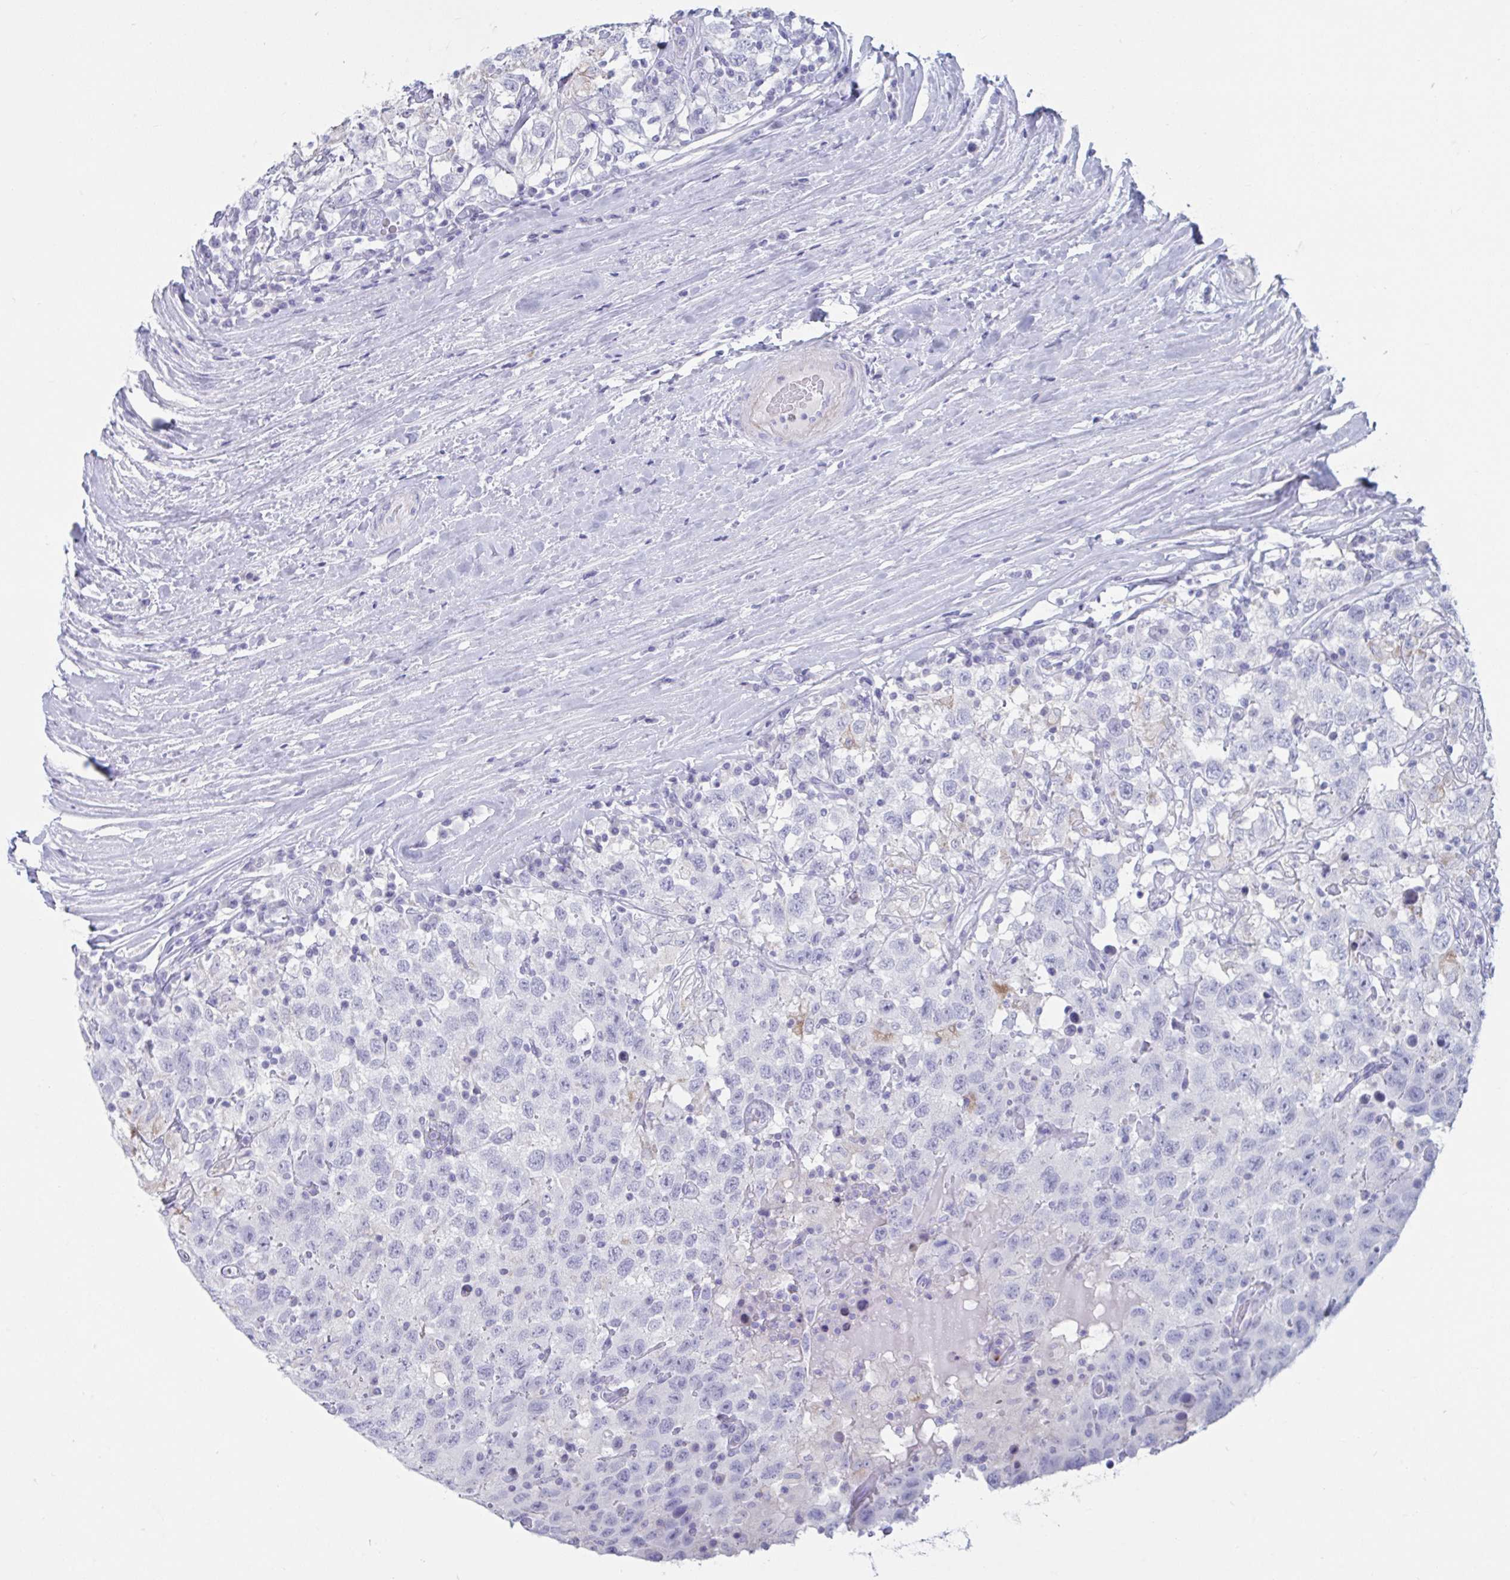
{"staining": {"intensity": "negative", "quantity": "none", "location": "none"}, "tissue": "testis cancer", "cell_type": "Tumor cells", "image_type": "cancer", "snomed": [{"axis": "morphology", "description": "Seminoma, NOS"}, {"axis": "topography", "description": "Testis"}], "caption": "High magnification brightfield microscopy of seminoma (testis) stained with DAB (3,3'-diaminobenzidine) (brown) and counterstained with hematoxylin (blue): tumor cells show no significant staining. (Stains: DAB (3,3'-diaminobenzidine) IHC with hematoxylin counter stain, Microscopy: brightfield microscopy at high magnification).", "gene": "CYP4F11", "patient": {"sex": "male", "age": 41}}